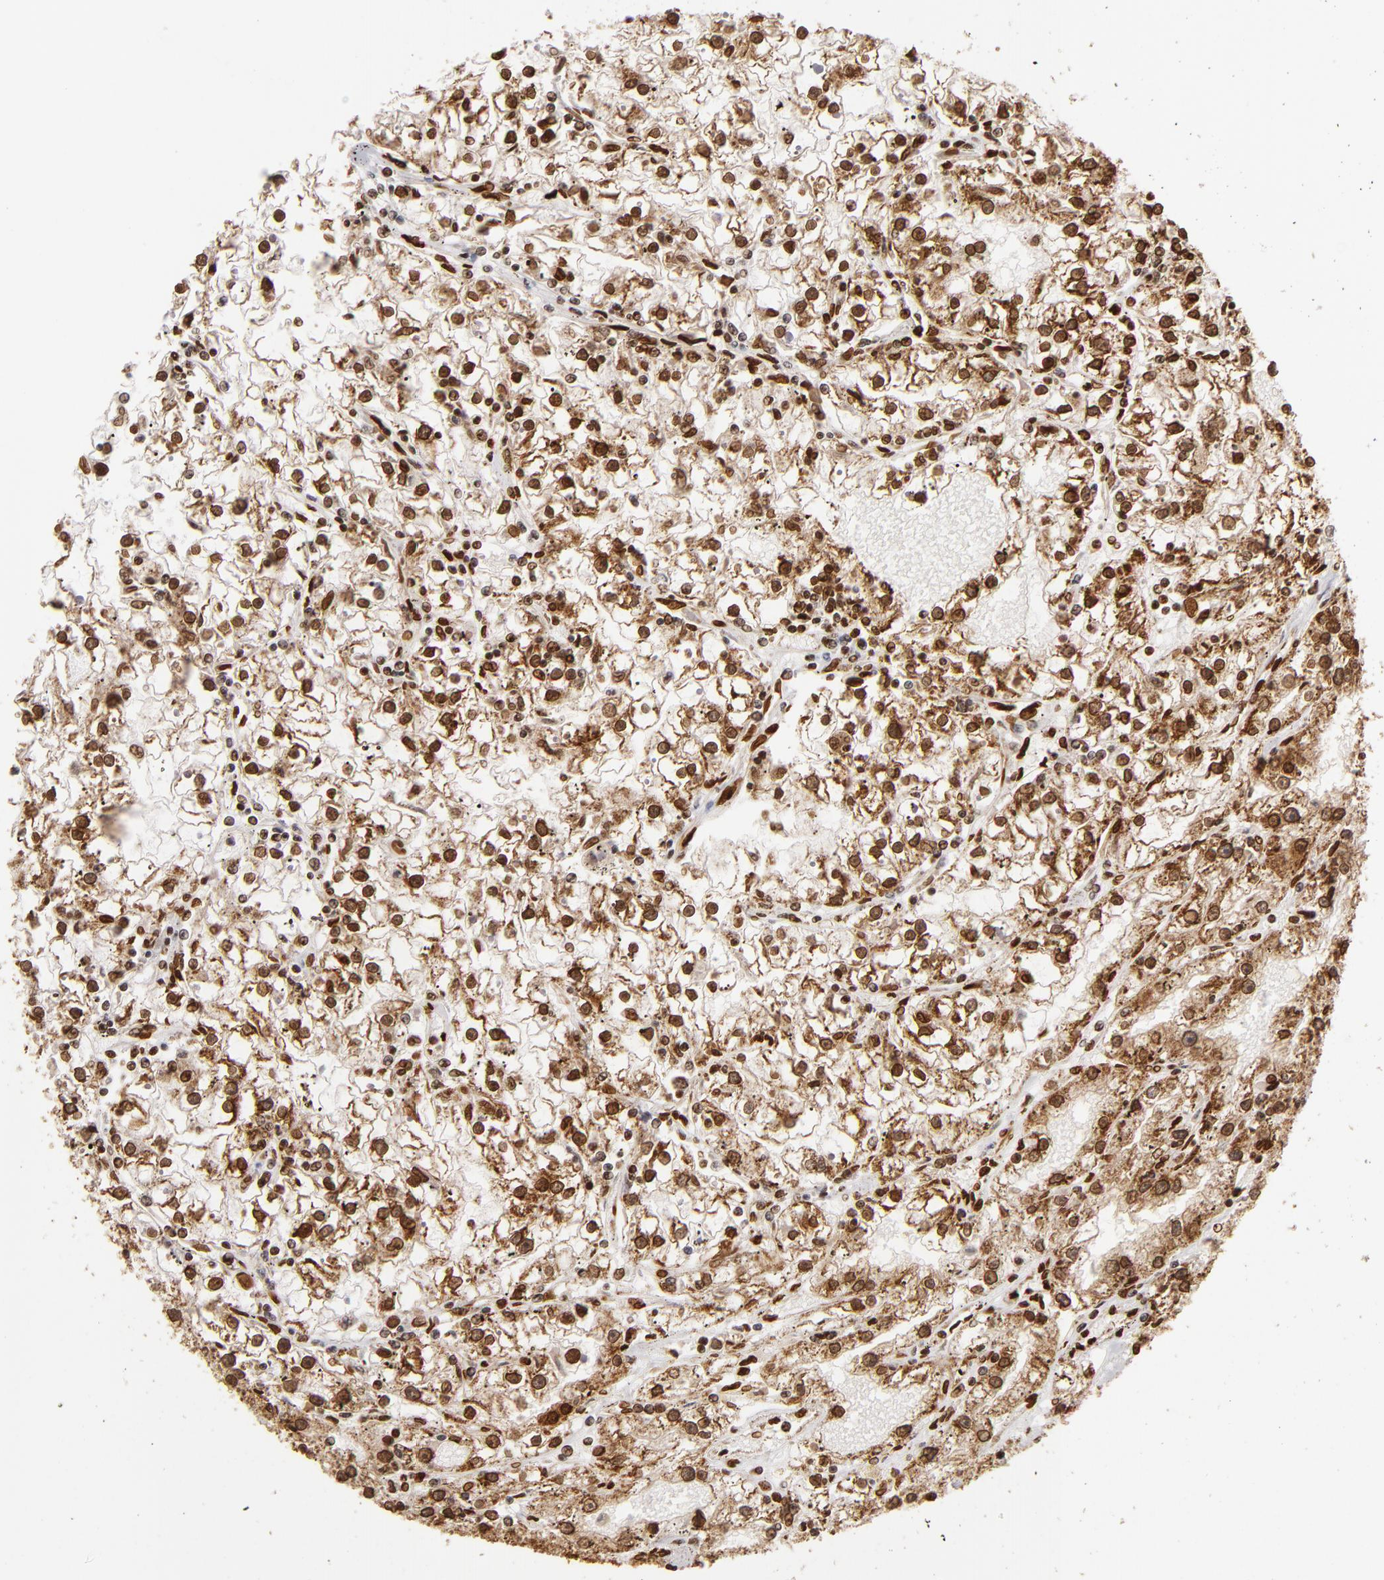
{"staining": {"intensity": "moderate", "quantity": ">75%", "location": "nuclear"}, "tissue": "renal cancer", "cell_type": "Tumor cells", "image_type": "cancer", "snomed": [{"axis": "morphology", "description": "Adenocarcinoma, NOS"}, {"axis": "topography", "description": "Kidney"}], "caption": "There is medium levels of moderate nuclear expression in tumor cells of renal cancer, as demonstrated by immunohistochemical staining (brown color).", "gene": "CUL3", "patient": {"sex": "male", "age": 56}}